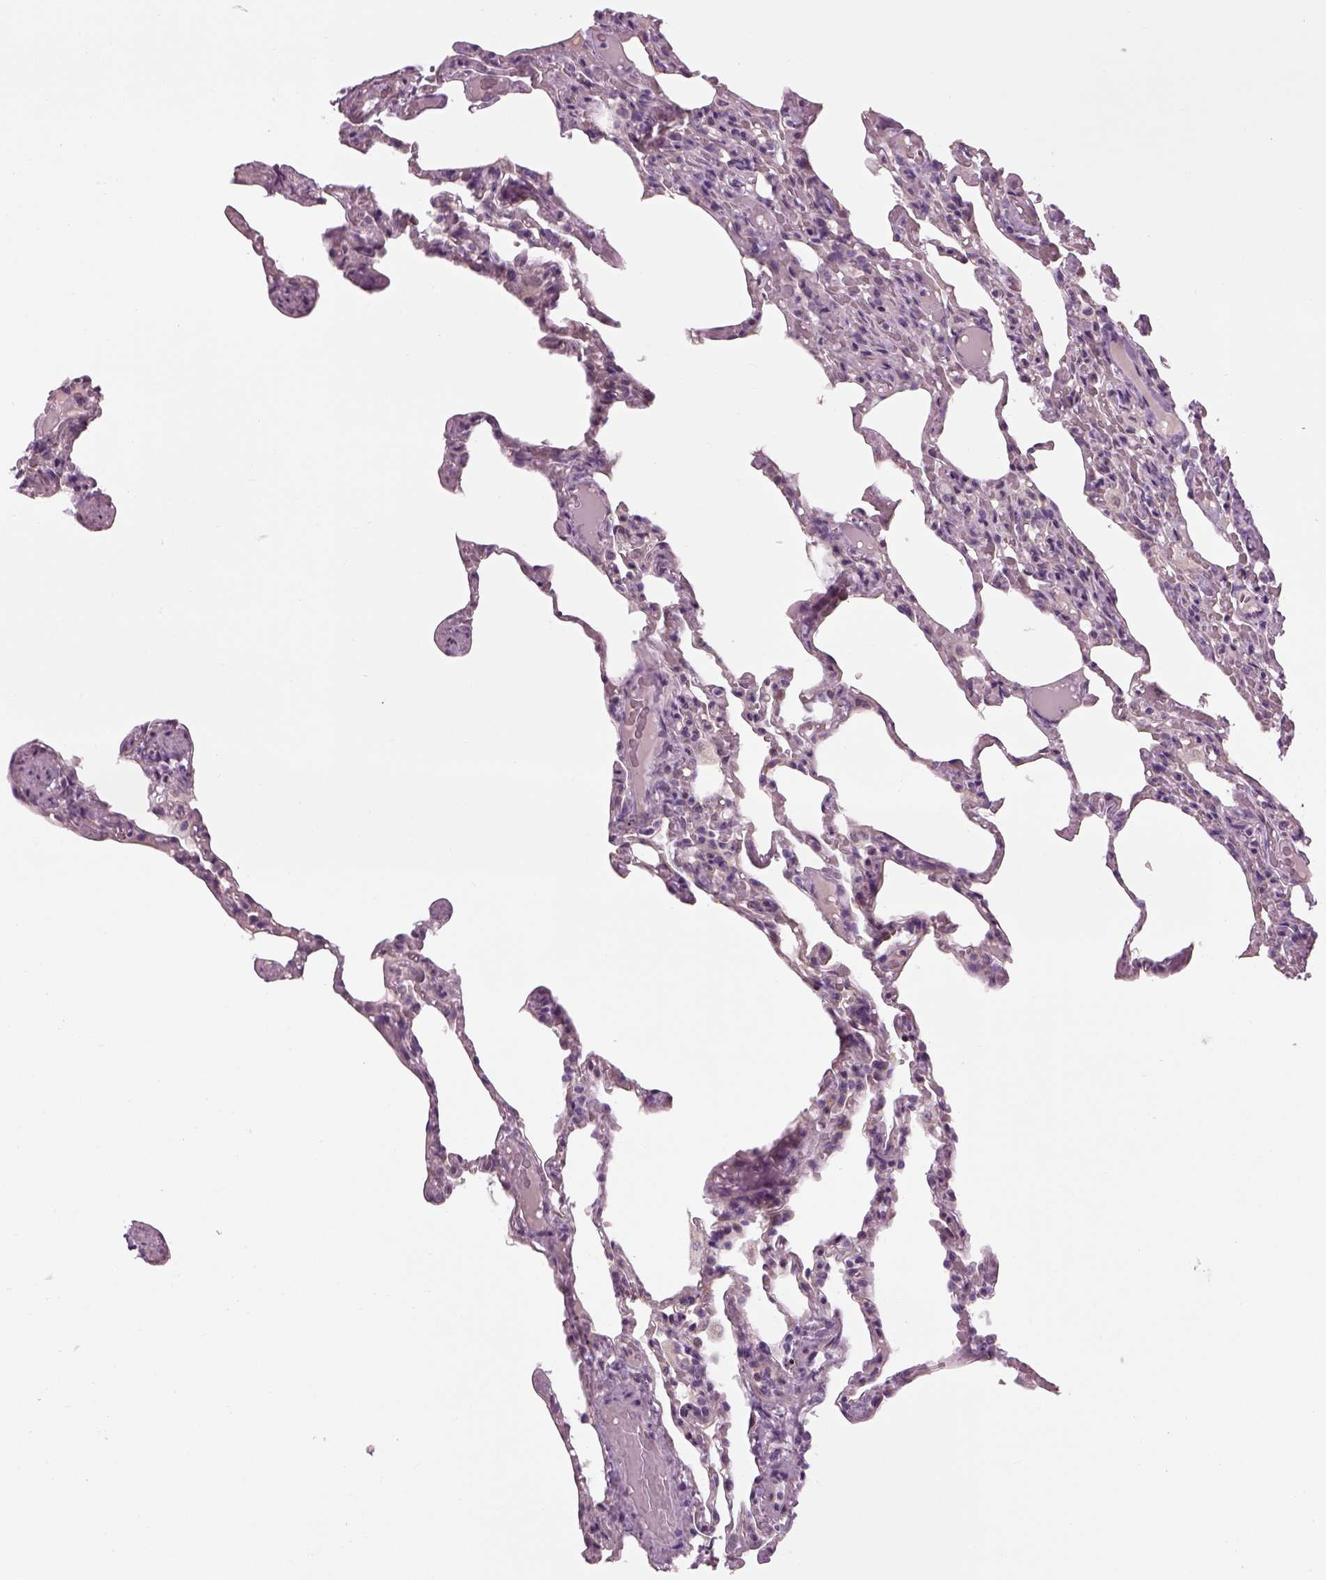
{"staining": {"intensity": "negative", "quantity": "none", "location": "none"}, "tissue": "lung", "cell_type": "Alveolar cells", "image_type": "normal", "snomed": [{"axis": "morphology", "description": "Normal tissue, NOS"}, {"axis": "topography", "description": "Lung"}], "caption": "A histopathology image of human lung is negative for staining in alveolar cells. (Immunohistochemistry (ihc), brightfield microscopy, high magnification).", "gene": "LRRIQ3", "patient": {"sex": "female", "age": 43}}